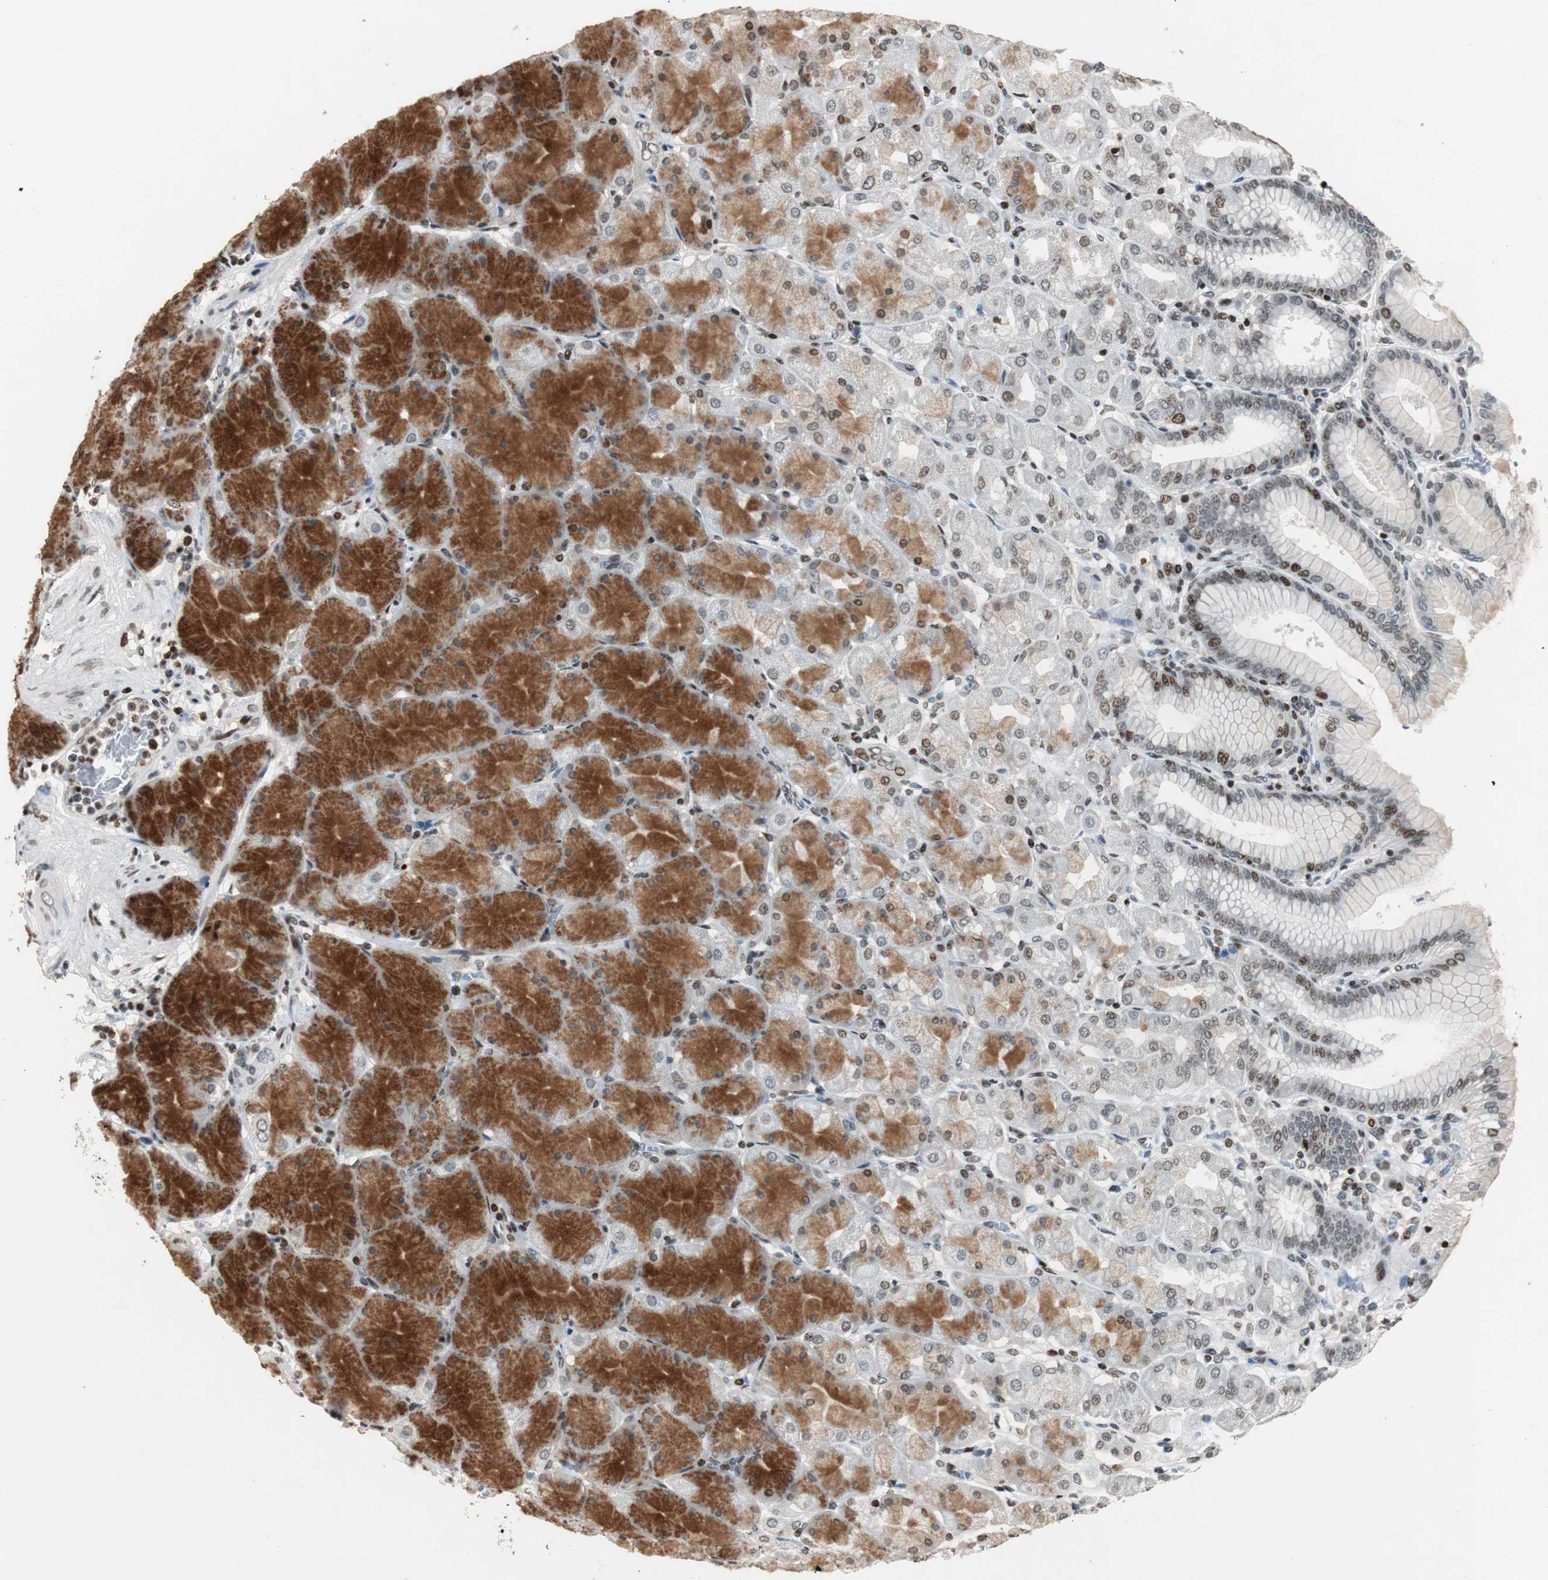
{"staining": {"intensity": "strong", "quantity": ">75%", "location": "cytoplasmic/membranous,nuclear"}, "tissue": "stomach", "cell_type": "Glandular cells", "image_type": "normal", "snomed": [{"axis": "morphology", "description": "Normal tissue, NOS"}, {"axis": "topography", "description": "Stomach, upper"}], "caption": "Immunohistochemistry (IHC) (DAB) staining of benign human stomach reveals strong cytoplasmic/membranous,nuclear protein positivity in about >75% of glandular cells.", "gene": "PAXIP1", "patient": {"sex": "female", "age": 56}}